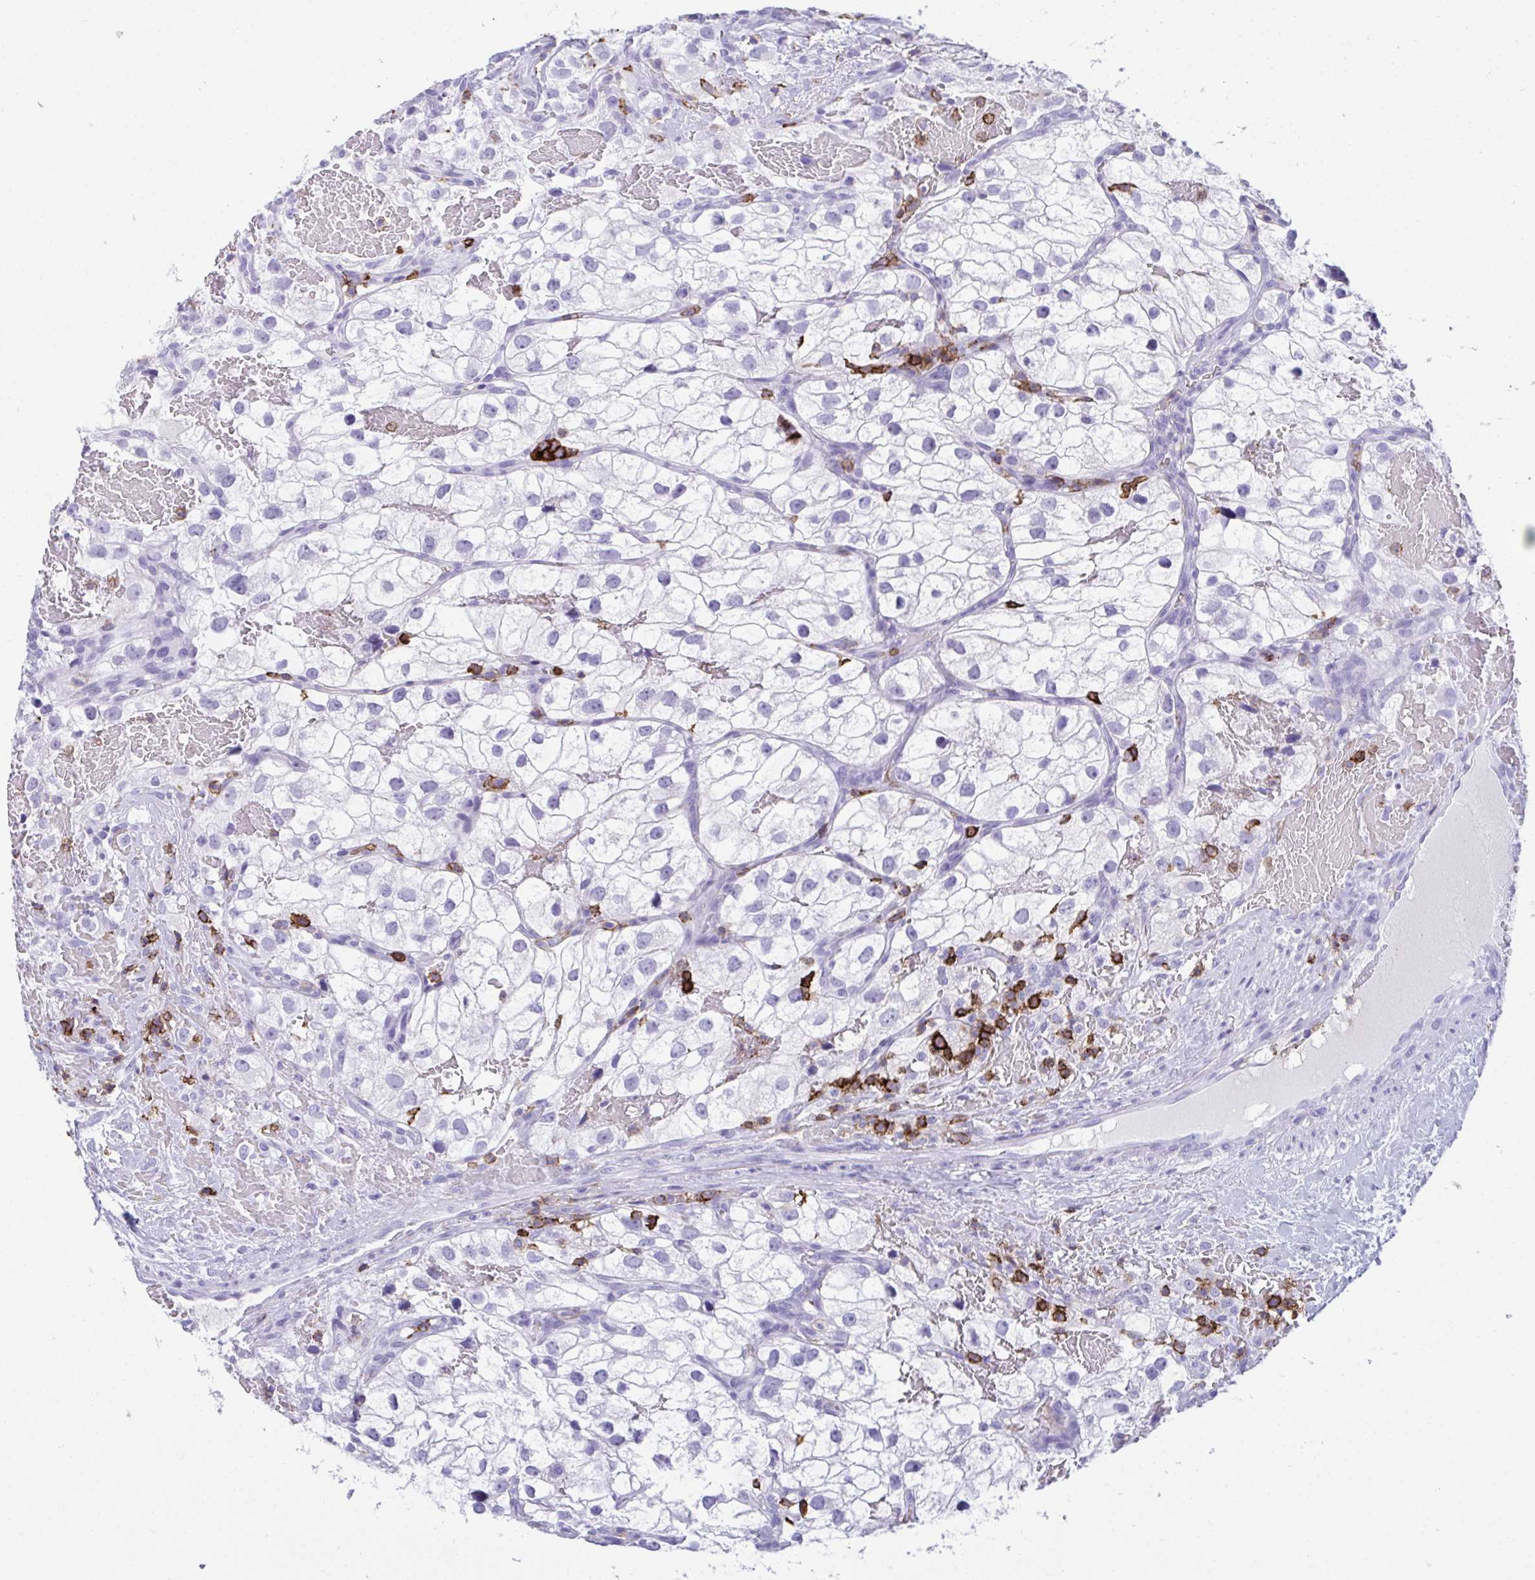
{"staining": {"intensity": "negative", "quantity": "none", "location": "none"}, "tissue": "renal cancer", "cell_type": "Tumor cells", "image_type": "cancer", "snomed": [{"axis": "morphology", "description": "Adenocarcinoma, NOS"}, {"axis": "topography", "description": "Kidney"}], "caption": "An immunohistochemistry histopathology image of adenocarcinoma (renal) is shown. There is no staining in tumor cells of adenocarcinoma (renal).", "gene": "SPN", "patient": {"sex": "male", "age": 59}}